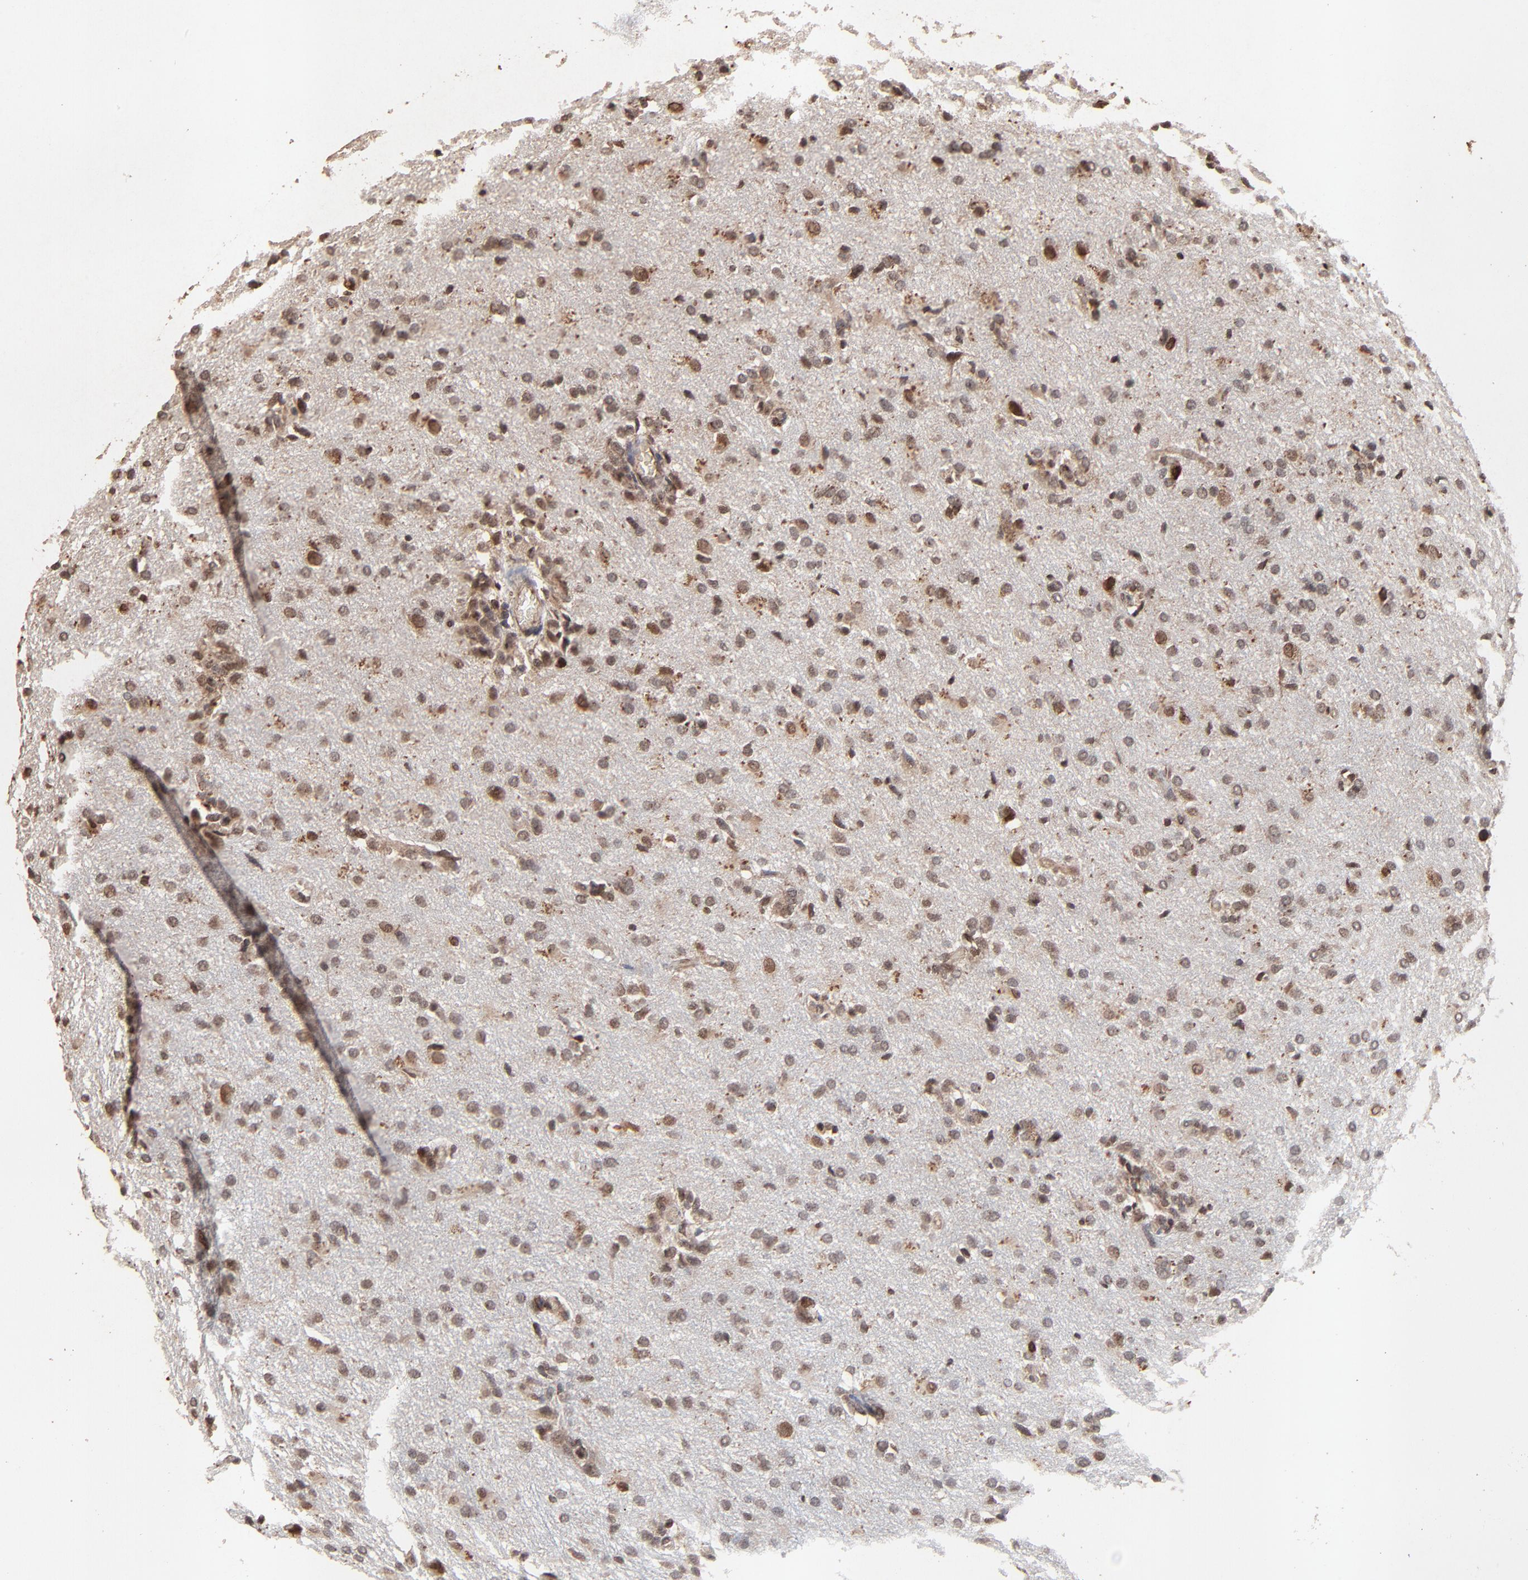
{"staining": {"intensity": "moderate", "quantity": ">75%", "location": "cytoplasmic/membranous,nuclear"}, "tissue": "glioma", "cell_type": "Tumor cells", "image_type": "cancer", "snomed": [{"axis": "morphology", "description": "Glioma, malignant, High grade"}, {"axis": "topography", "description": "Brain"}], "caption": "DAB (3,3'-diaminobenzidine) immunohistochemical staining of human glioma reveals moderate cytoplasmic/membranous and nuclear protein staining in approximately >75% of tumor cells.", "gene": "FAM227A", "patient": {"sex": "male", "age": 68}}